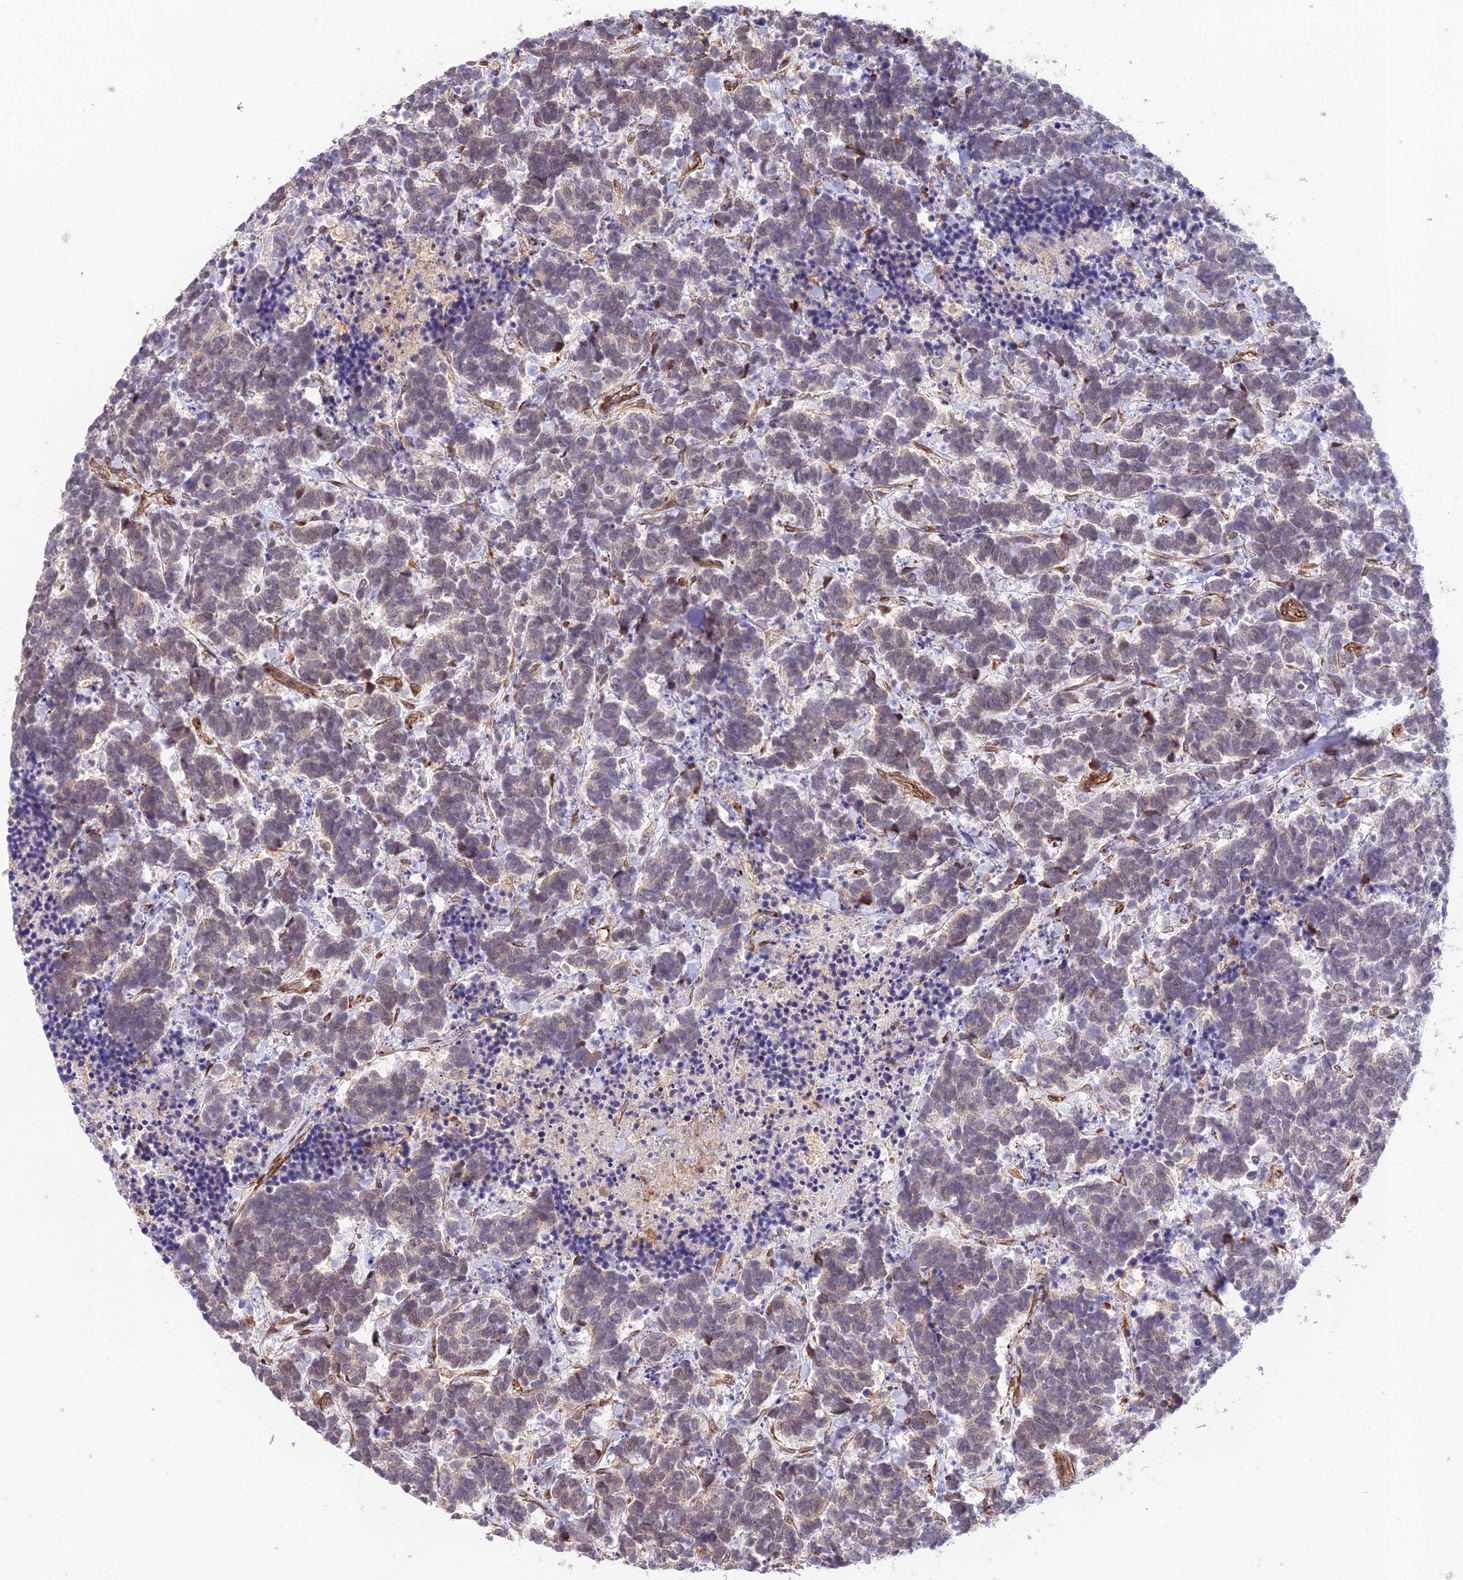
{"staining": {"intensity": "weak", "quantity": "<25%", "location": "nuclear"}, "tissue": "carcinoid", "cell_type": "Tumor cells", "image_type": "cancer", "snomed": [{"axis": "morphology", "description": "Carcinoma, NOS"}, {"axis": "morphology", "description": "Carcinoid, malignant, NOS"}, {"axis": "topography", "description": "Prostate"}], "caption": "Carcinoma was stained to show a protein in brown. There is no significant positivity in tumor cells.", "gene": "EXOC3L4", "patient": {"sex": "male", "age": 57}}